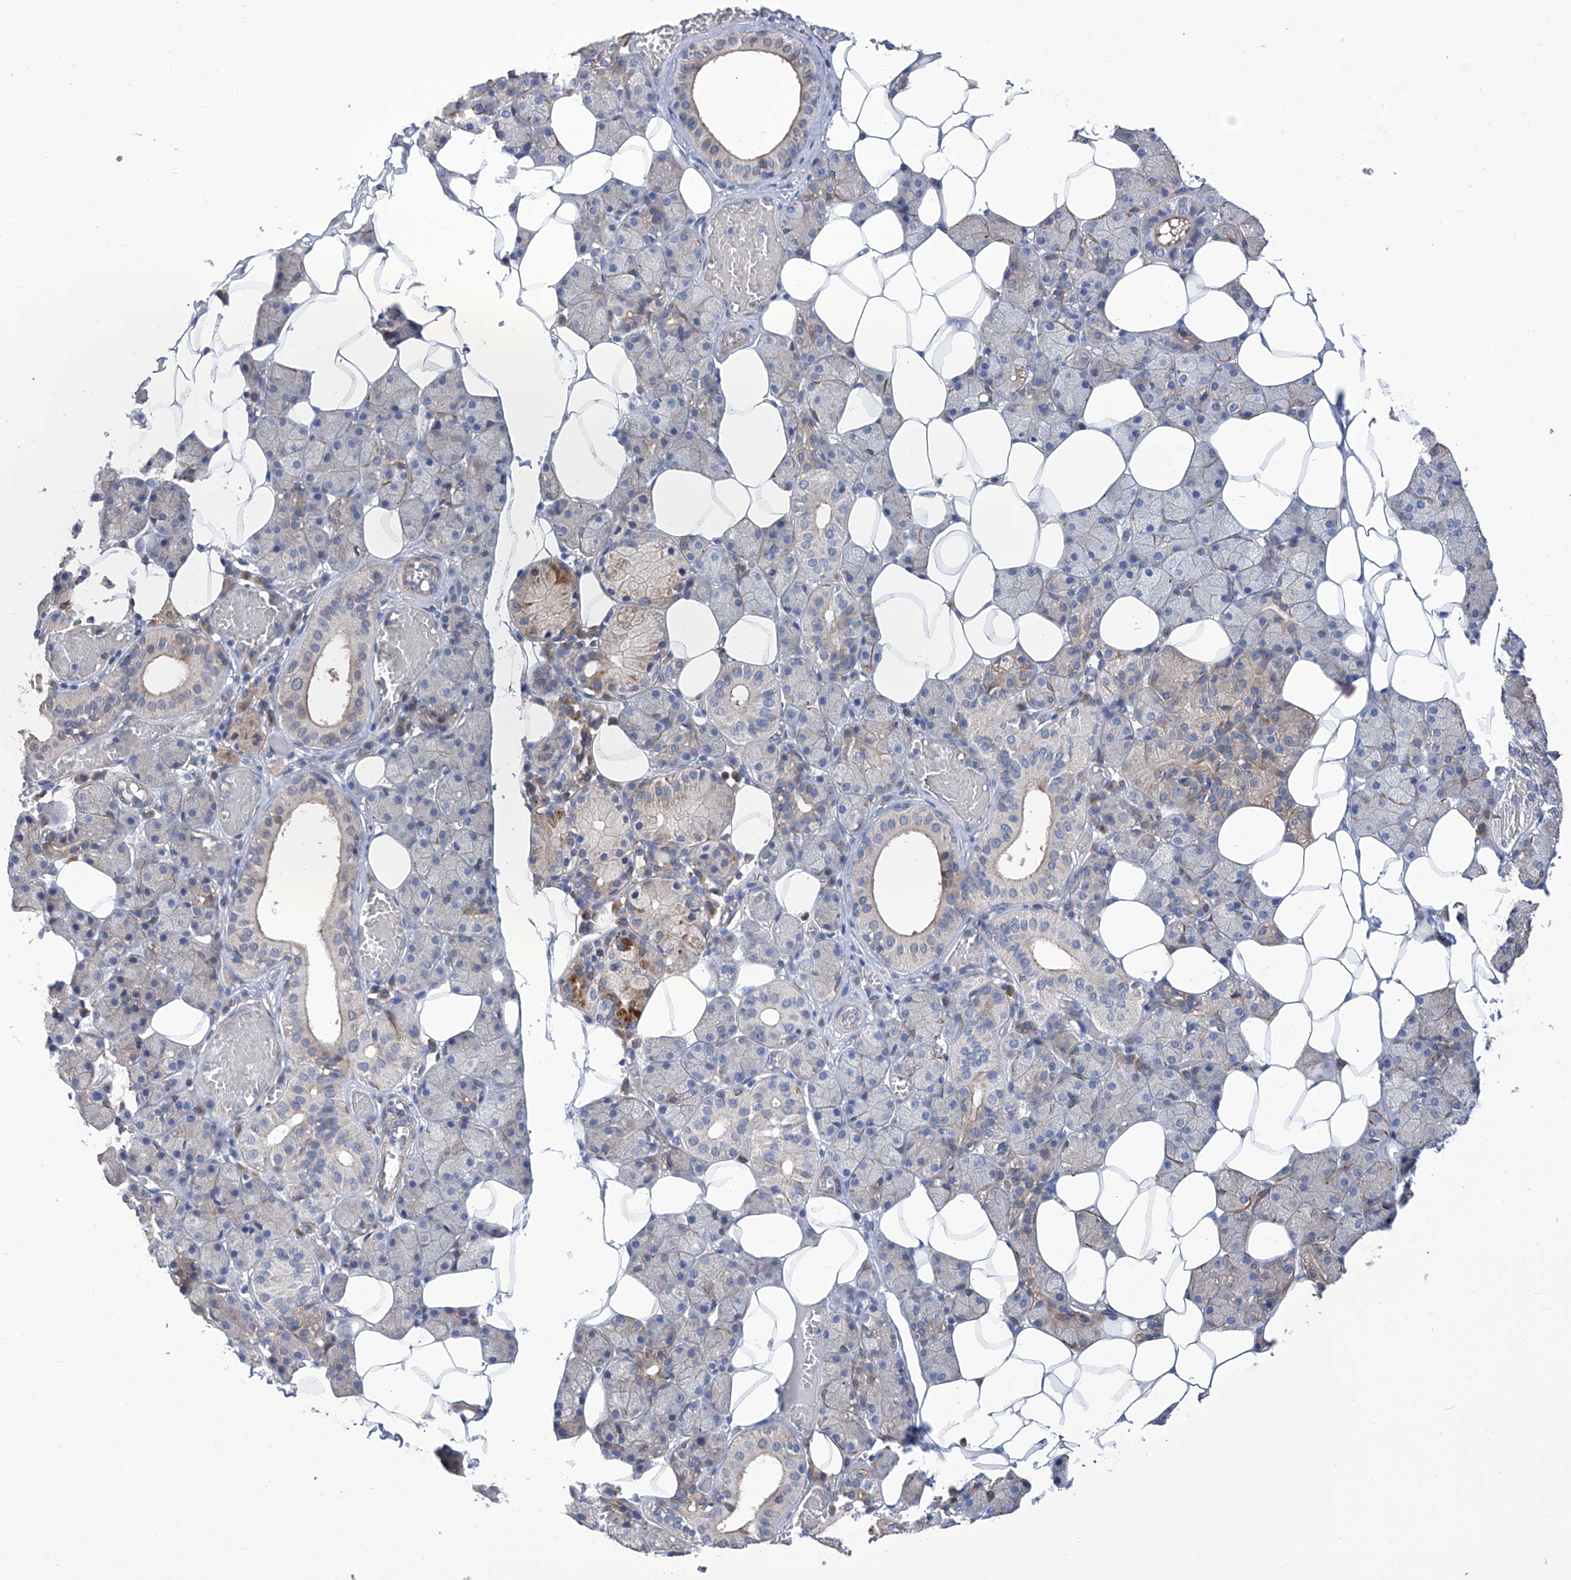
{"staining": {"intensity": "weak", "quantity": "<25%", "location": "cytoplasmic/membranous"}, "tissue": "salivary gland", "cell_type": "Glandular cells", "image_type": "normal", "snomed": [{"axis": "morphology", "description": "Normal tissue, NOS"}, {"axis": "topography", "description": "Salivary gland"}], "caption": "Immunohistochemistry image of normal salivary gland: salivary gland stained with DAB displays no significant protein positivity in glandular cells.", "gene": "SMS", "patient": {"sex": "female", "age": 33}}